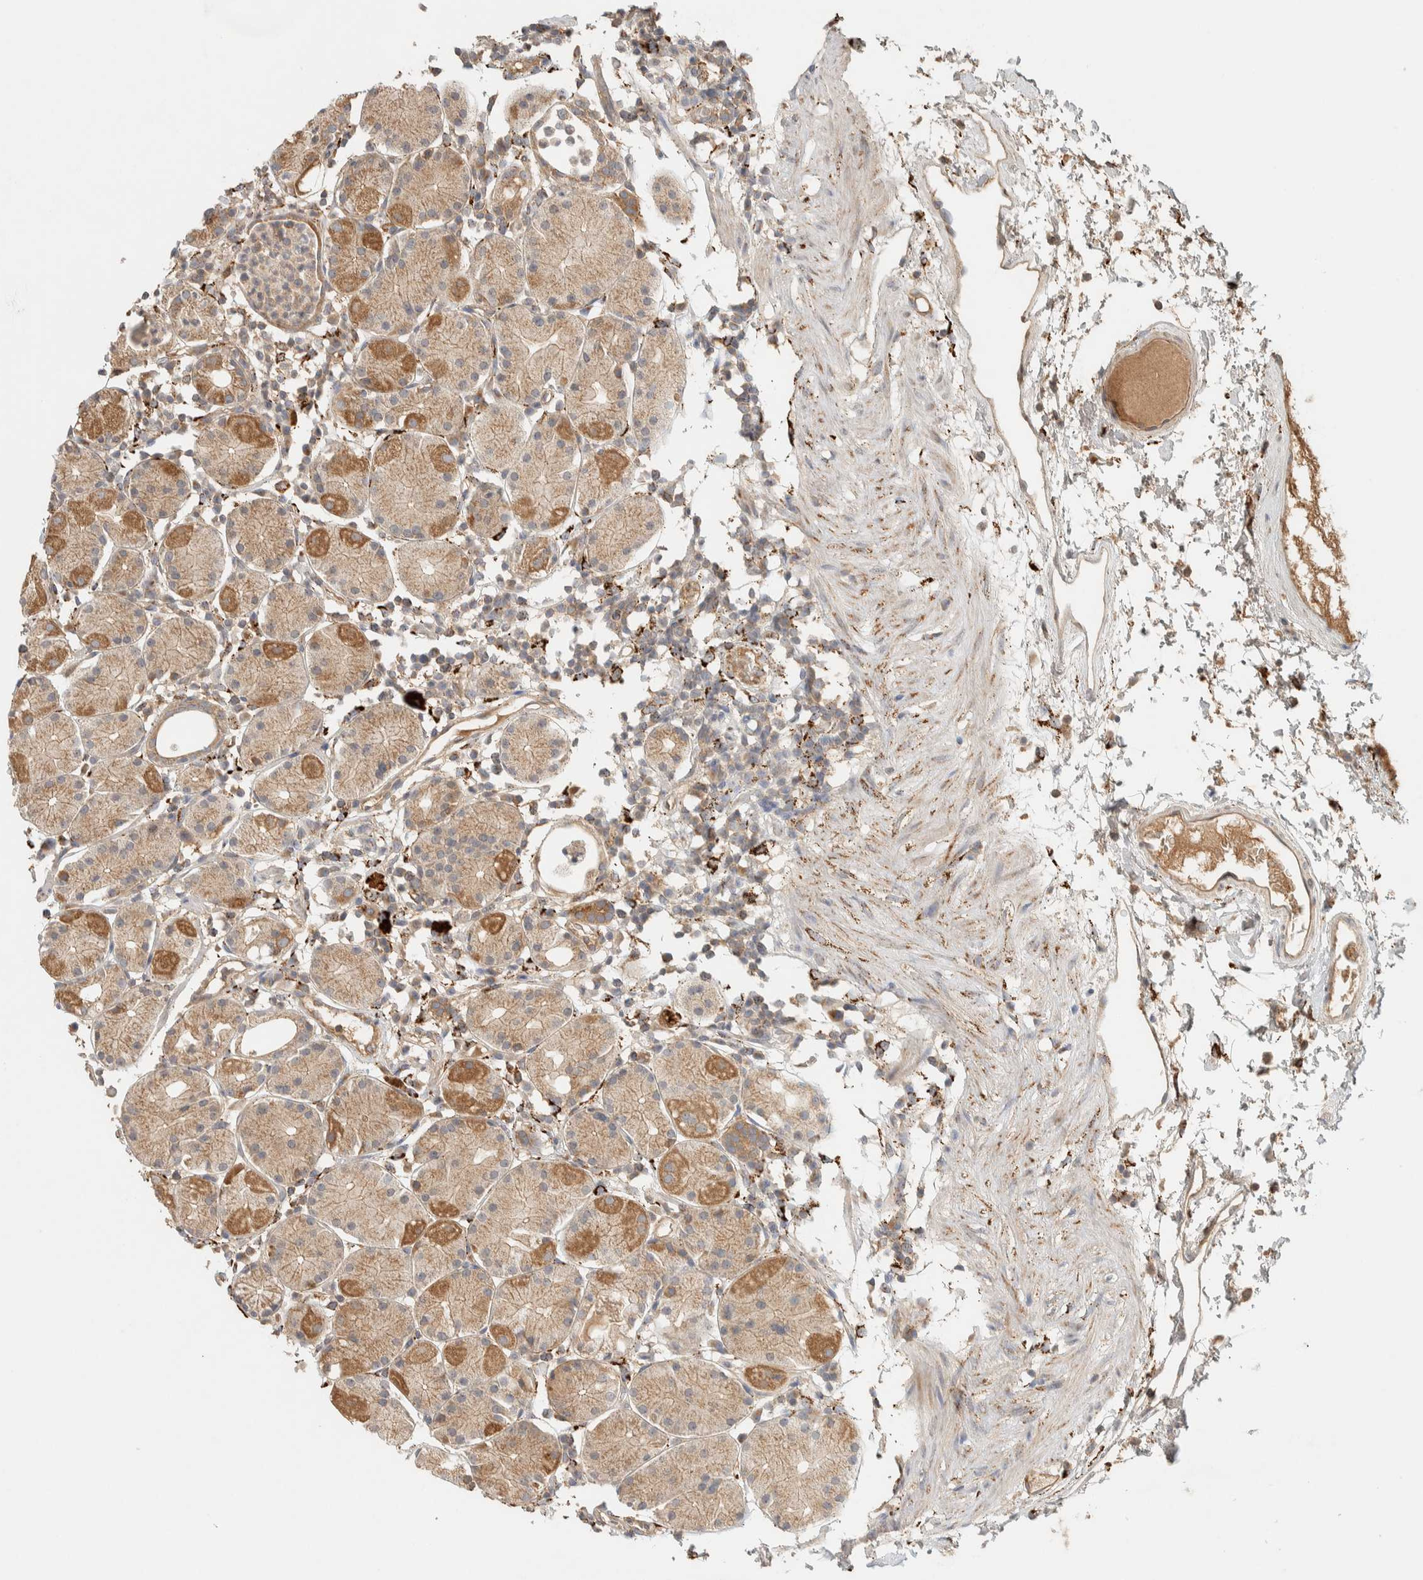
{"staining": {"intensity": "moderate", "quantity": "<25%", "location": "cytoplasmic/membranous"}, "tissue": "stomach", "cell_type": "Glandular cells", "image_type": "normal", "snomed": [{"axis": "morphology", "description": "Normal tissue, NOS"}, {"axis": "topography", "description": "Stomach"}, {"axis": "topography", "description": "Stomach, lower"}], "caption": "This micrograph displays immunohistochemistry (IHC) staining of benign stomach, with low moderate cytoplasmic/membranous staining in approximately <25% of glandular cells.", "gene": "FAM167A", "patient": {"sex": "female", "age": 75}}